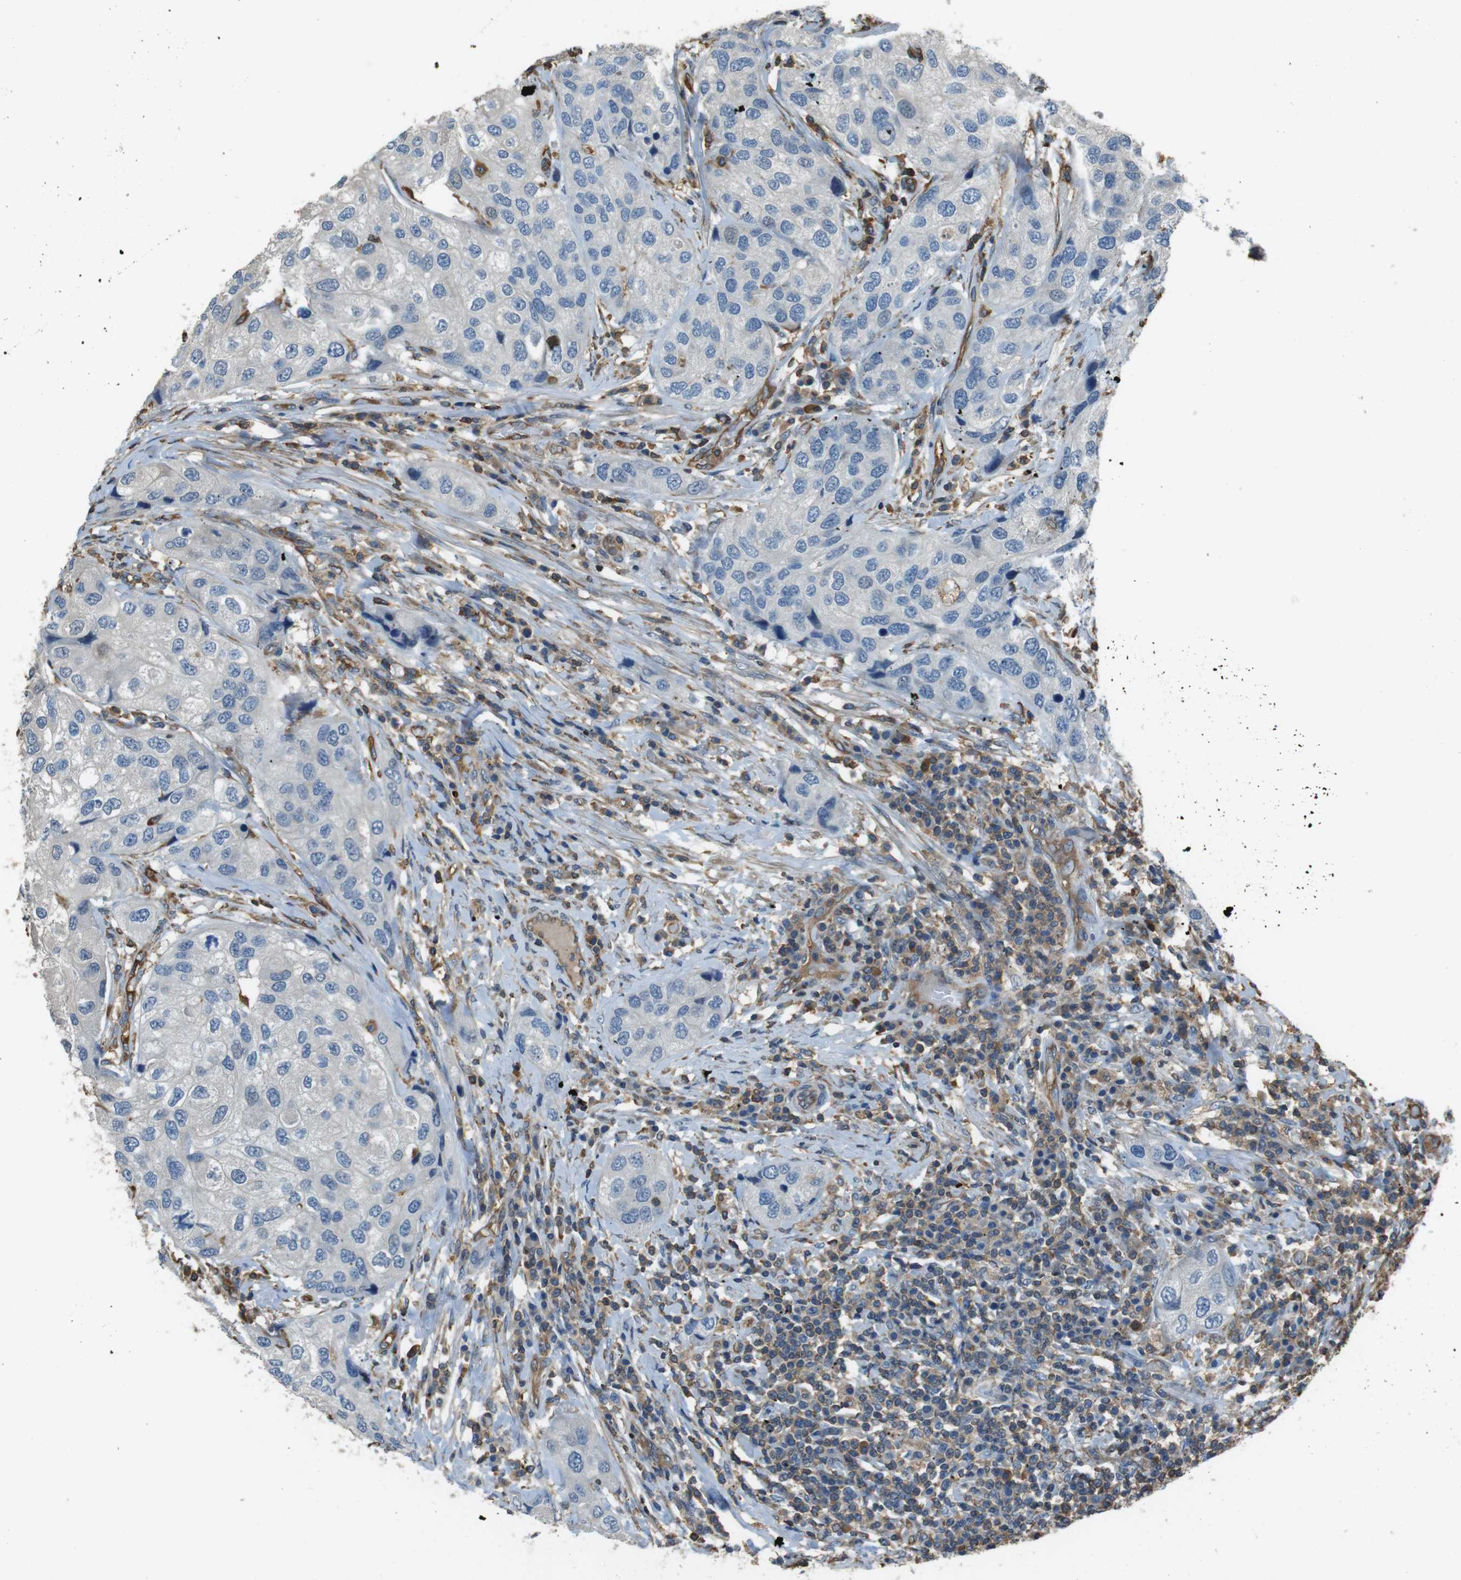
{"staining": {"intensity": "negative", "quantity": "none", "location": "none"}, "tissue": "urothelial cancer", "cell_type": "Tumor cells", "image_type": "cancer", "snomed": [{"axis": "morphology", "description": "Urothelial carcinoma, High grade"}, {"axis": "topography", "description": "Urinary bladder"}], "caption": "The immunohistochemistry (IHC) photomicrograph has no significant staining in tumor cells of urothelial carcinoma (high-grade) tissue.", "gene": "FCAR", "patient": {"sex": "female", "age": 64}}